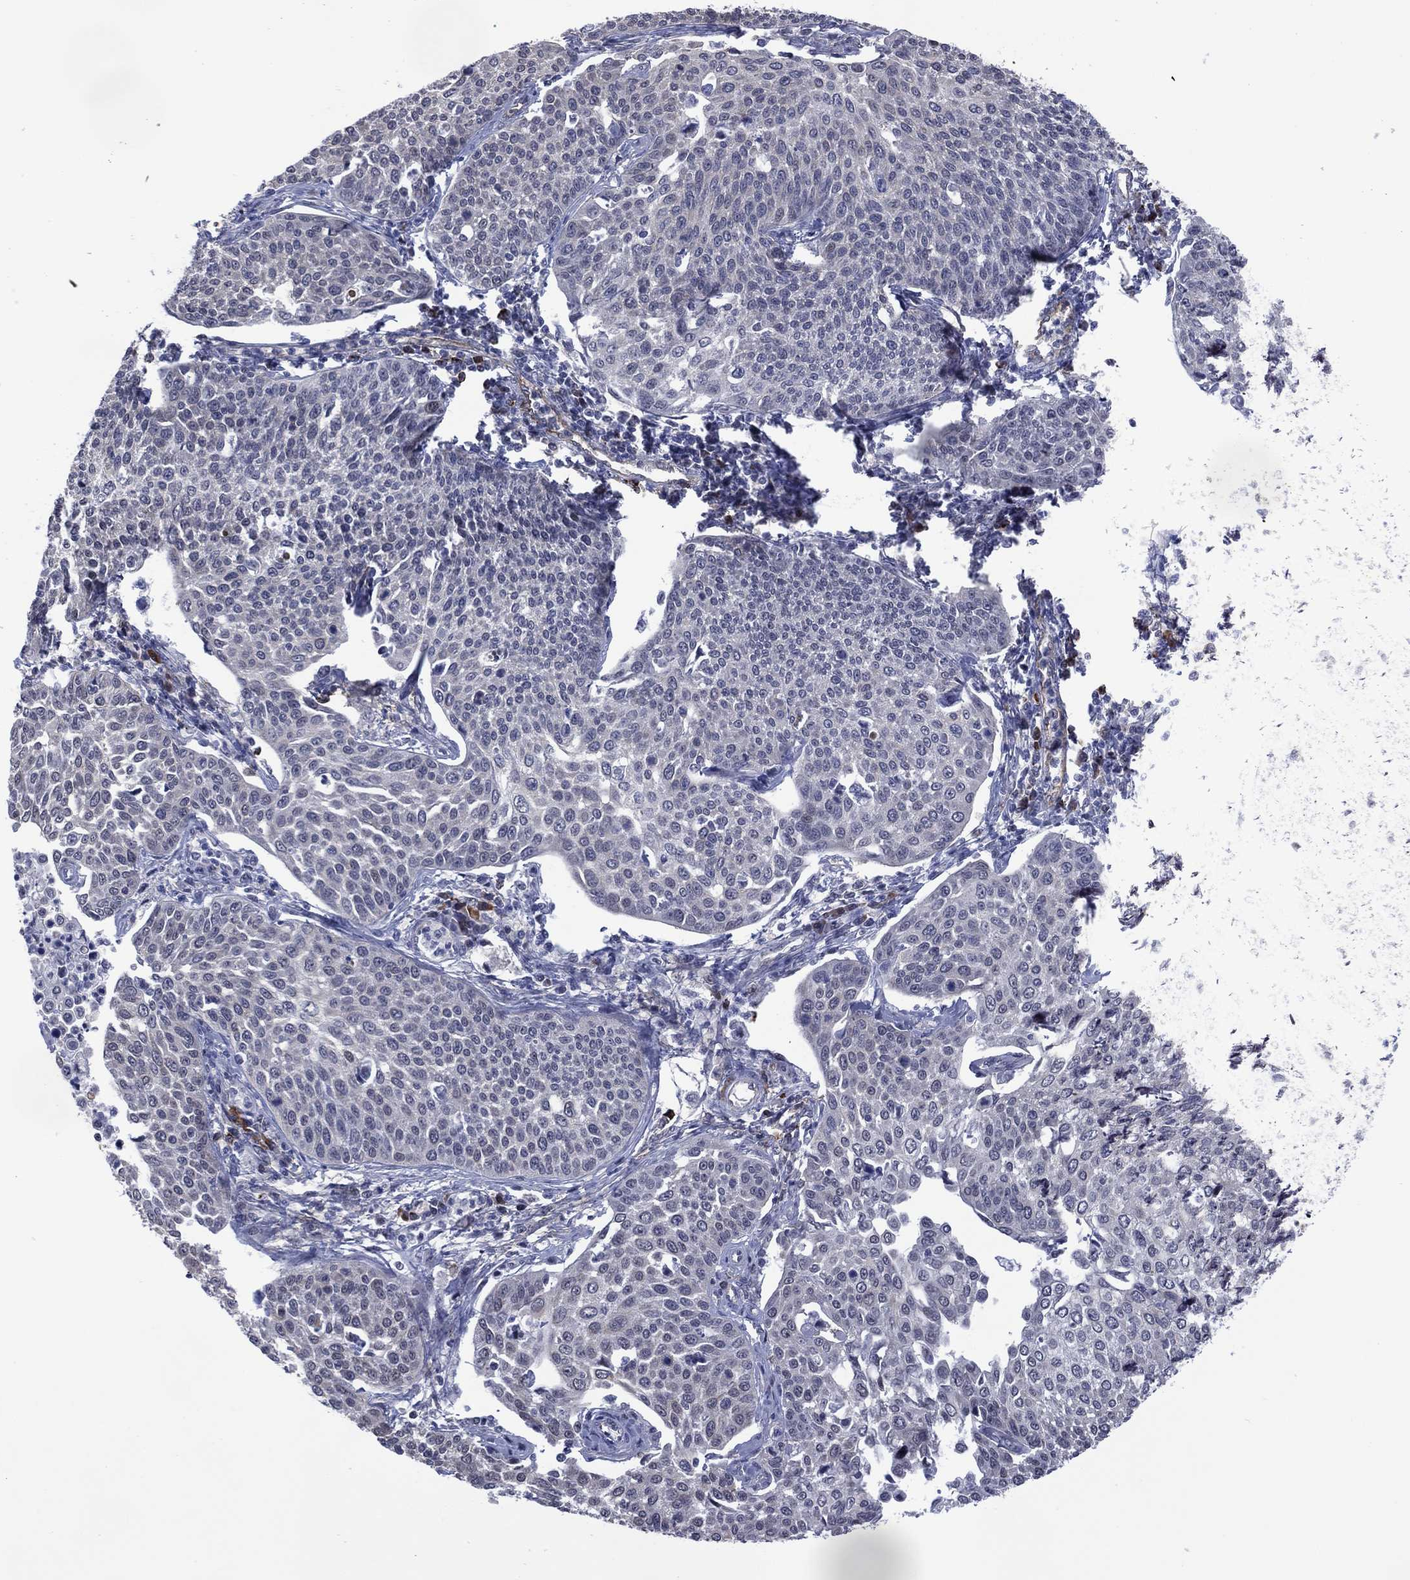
{"staining": {"intensity": "negative", "quantity": "none", "location": "none"}, "tissue": "cervical cancer", "cell_type": "Tumor cells", "image_type": "cancer", "snomed": [{"axis": "morphology", "description": "Squamous cell carcinoma, NOS"}, {"axis": "topography", "description": "Cervix"}], "caption": "Immunohistochemical staining of human cervical cancer exhibits no significant expression in tumor cells.", "gene": "DPP4", "patient": {"sex": "female", "age": 34}}